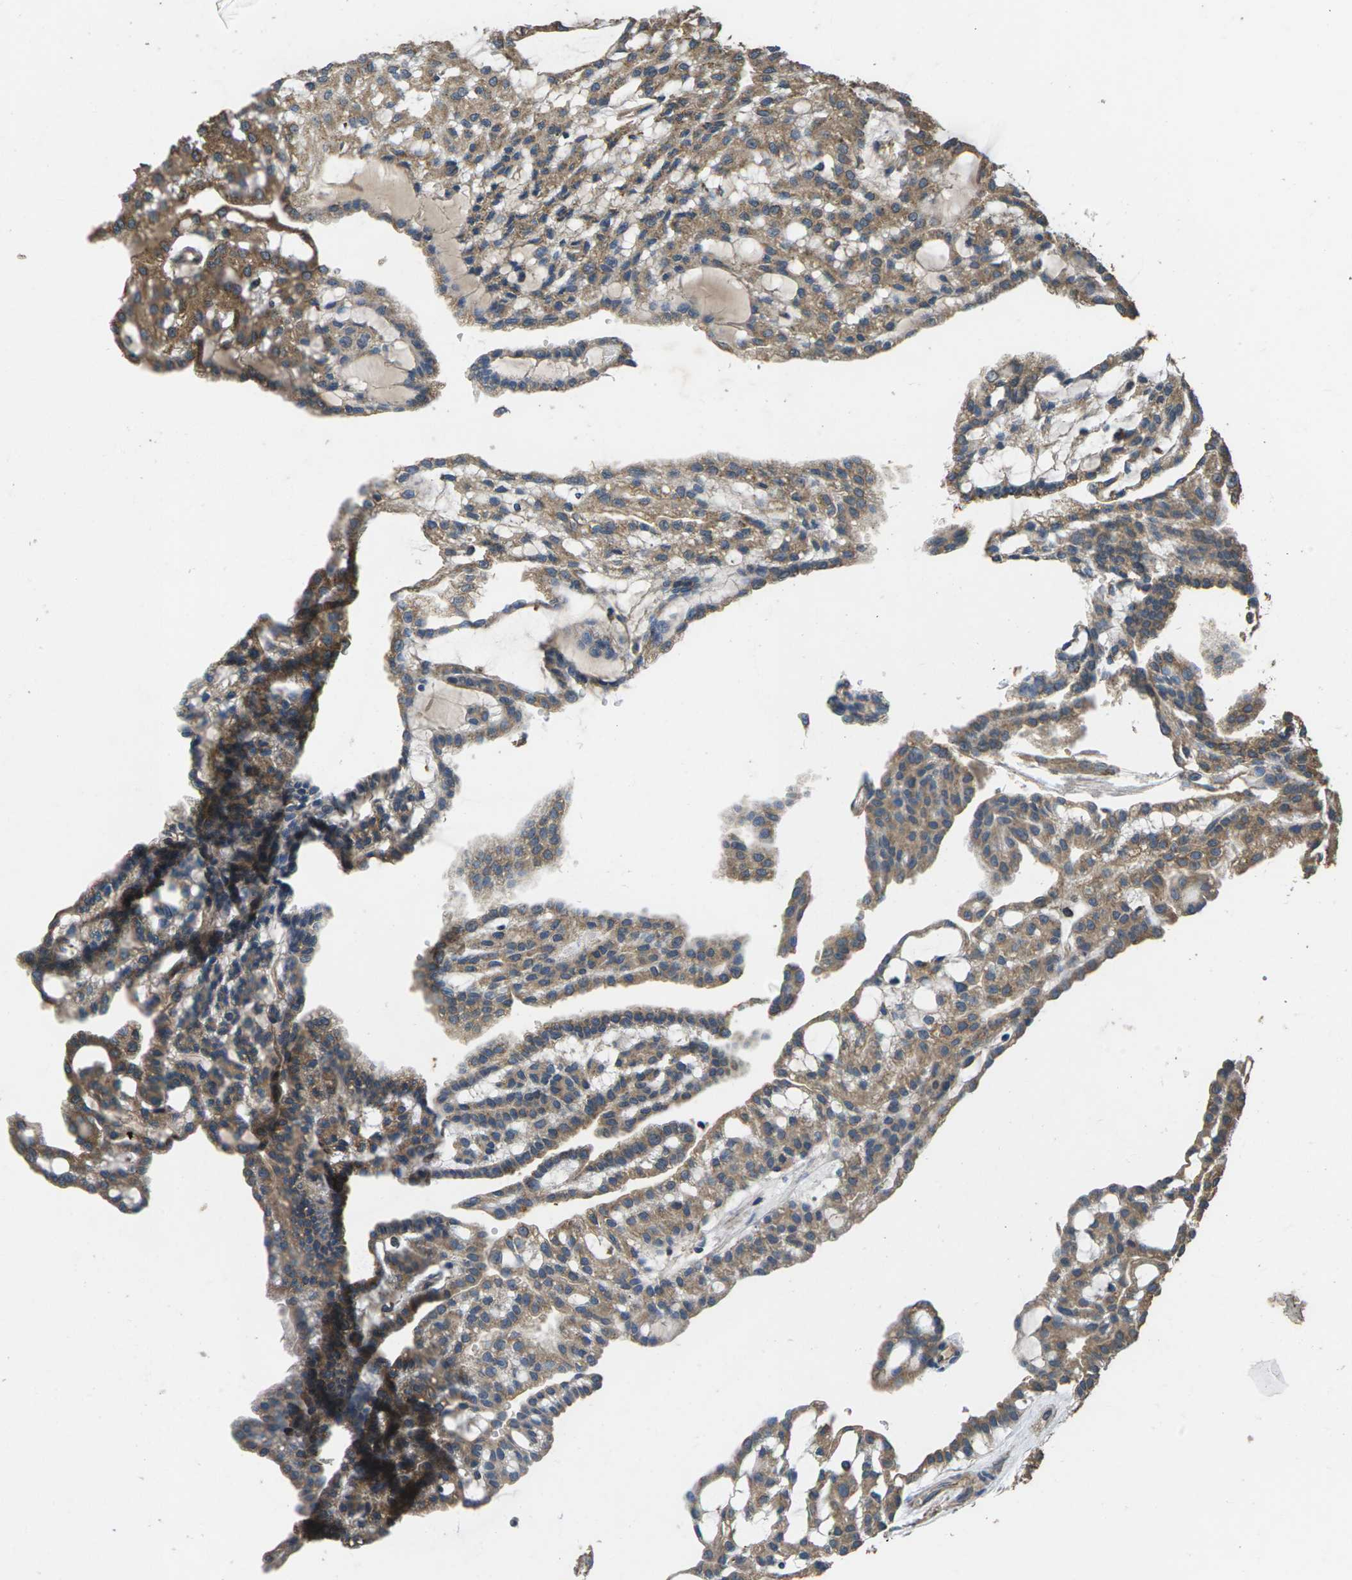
{"staining": {"intensity": "moderate", "quantity": ">75%", "location": "cytoplasmic/membranous"}, "tissue": "renal cancer", "cell_type": "Tumor cells", "image_type": "cancer", "snomed": [{"axis": "morphology", "description": "Adenocarcinoma, NOS"}, {"axis": "topography", "description": "Kidney"}], "caption": "This image demonstrates renal adenocarcinoma stained with IHC to label a protein in brown. The cytoplasmic/membranous of tumor cells show moderate positivity for the protein. Nuclei are counter-stained blue.", "gene": "B4GAT1", "patient": {"sex": "male", "age": 63}}